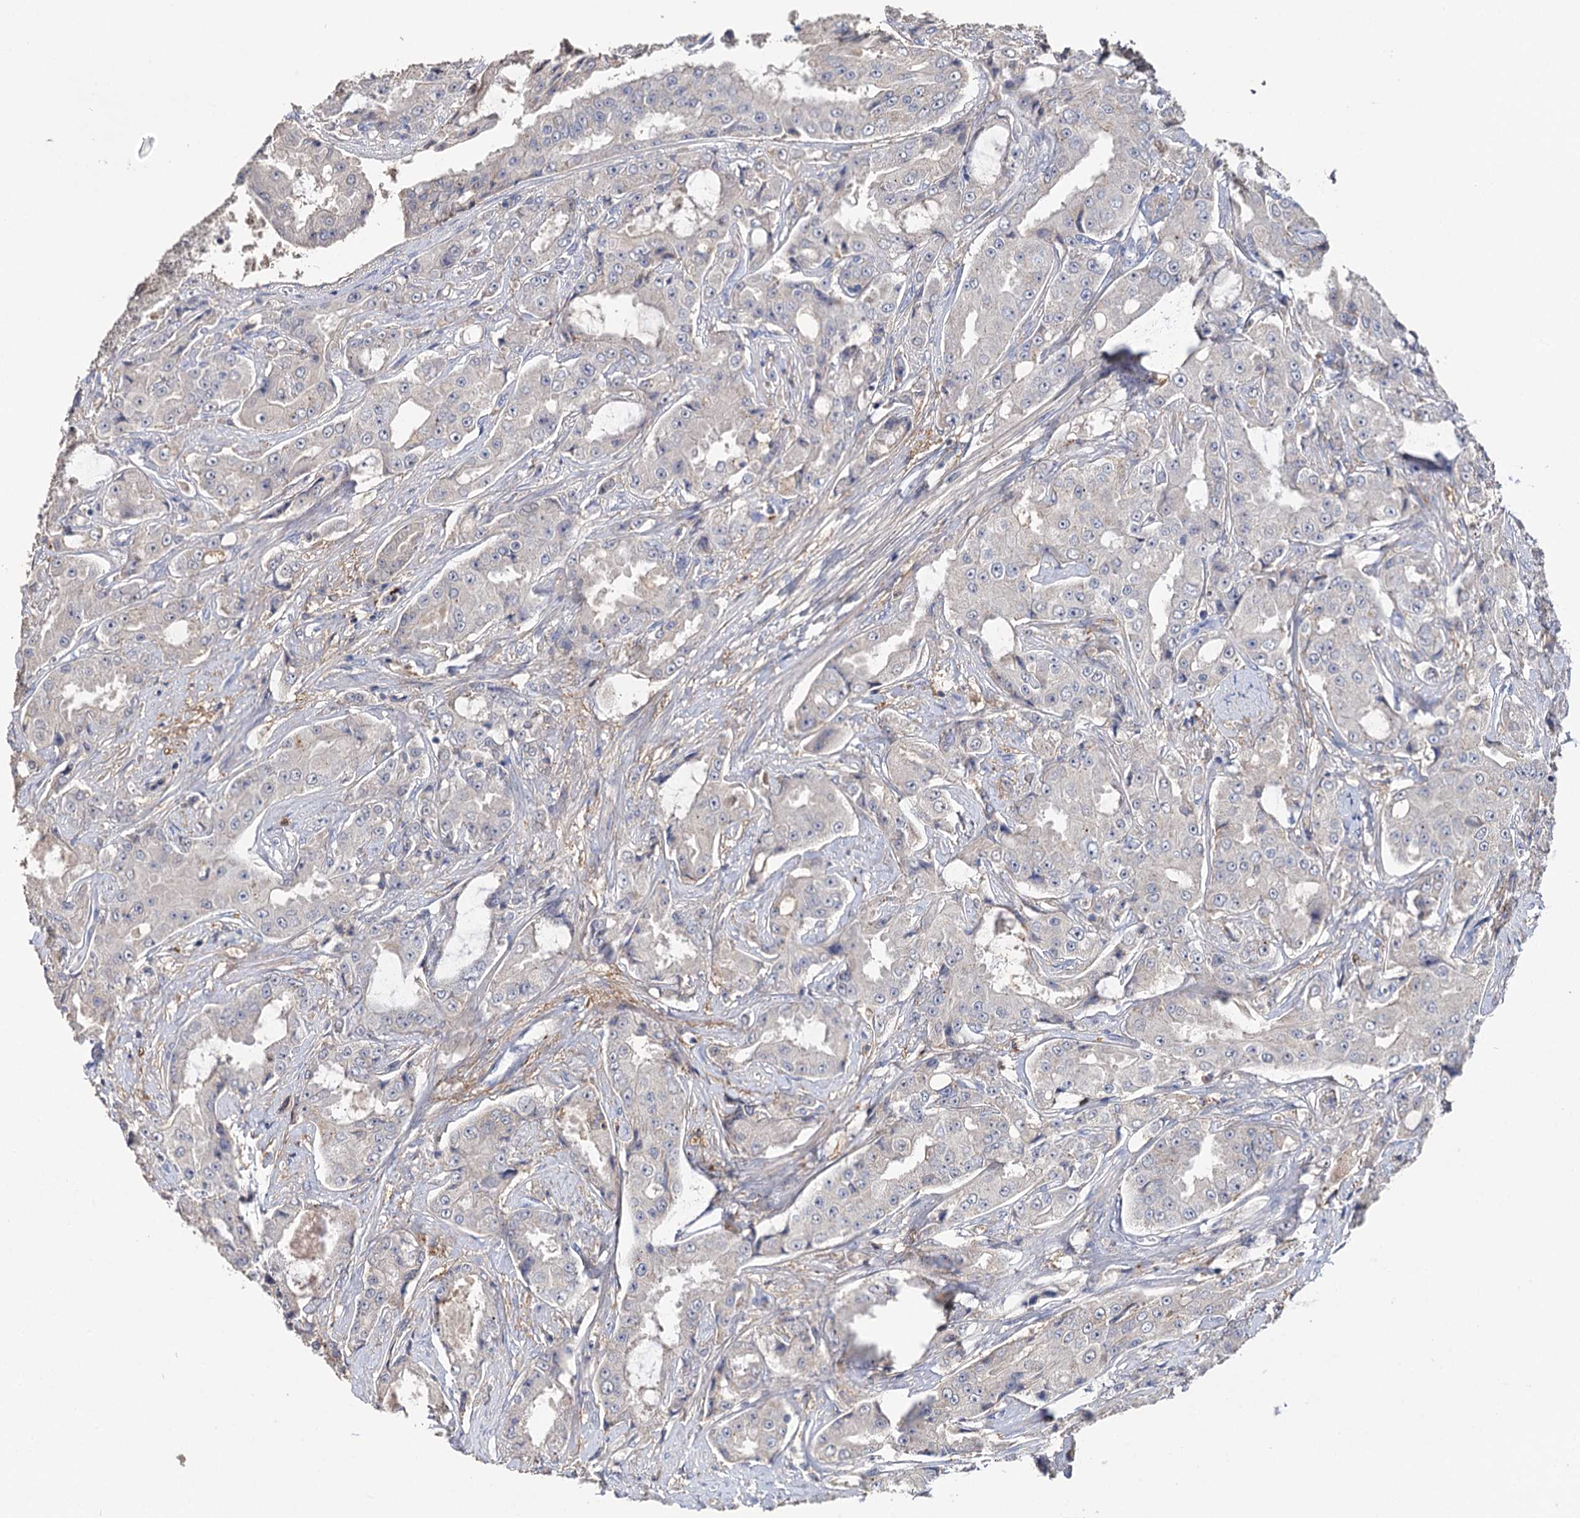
{"staining": {"intensity": "weak", "quantity": "25%-75%", "location": "cytoplasmic/membranous"}, "tissue": "prostate cancer", "cell_type": "Tumor cells", "image_type": "cancer", "snomed": [{"axis": "morphology", "description": "Adenocarcinoma, High grade"}, {"axis": "topography", "description": "Prostate"}], "caption": "Prostate high-grade adenocarcinoma stained with immunohistochemistry exhibits weak cytoplasmic/membranous staining in approximately 25%-75% of tumor cells.", "gene": "DNAH6", "patient": {"sex": "male", "age": 73}}